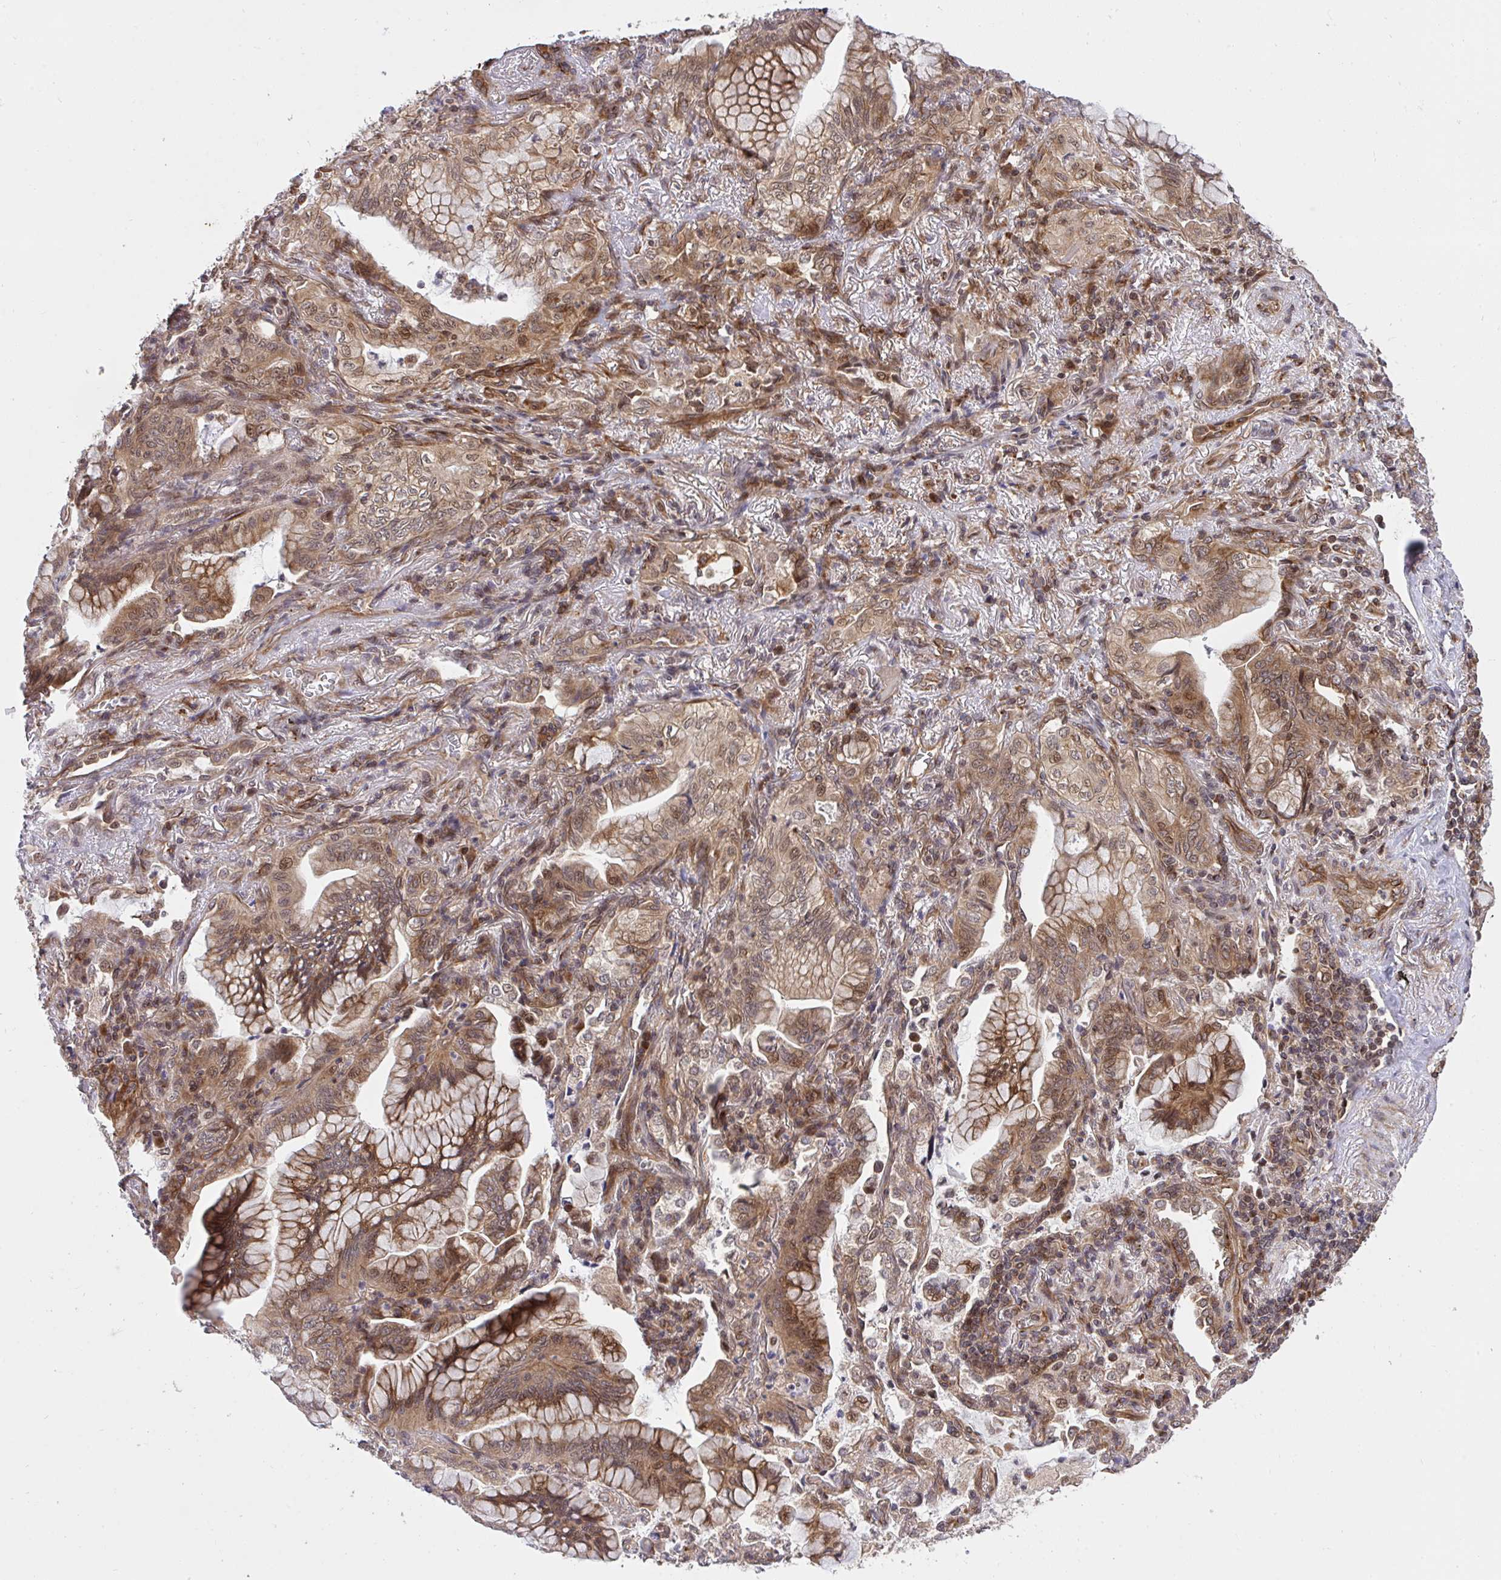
{"staining": {"intensity": "moderate", "quantity": ">75%", "location": "cytoplasmic/membranous"}, "tissue": "lung cancer", "cell_type": "Tumor cells", "image_type": "cancer", "snomed": [{"axis": "morphology", "description": "Adenocarcinoma, NOS"}, {"axis": "topography", "description": "Lung"}], "caption": "Protein expression analysis of human lung cancer (adenocarcinoma) reveals moderate cytoplasmic/membranous staining in about >75% of tumor cells.", "gene": "ERI1", "patient": {"sex": "male", "age": 77}}